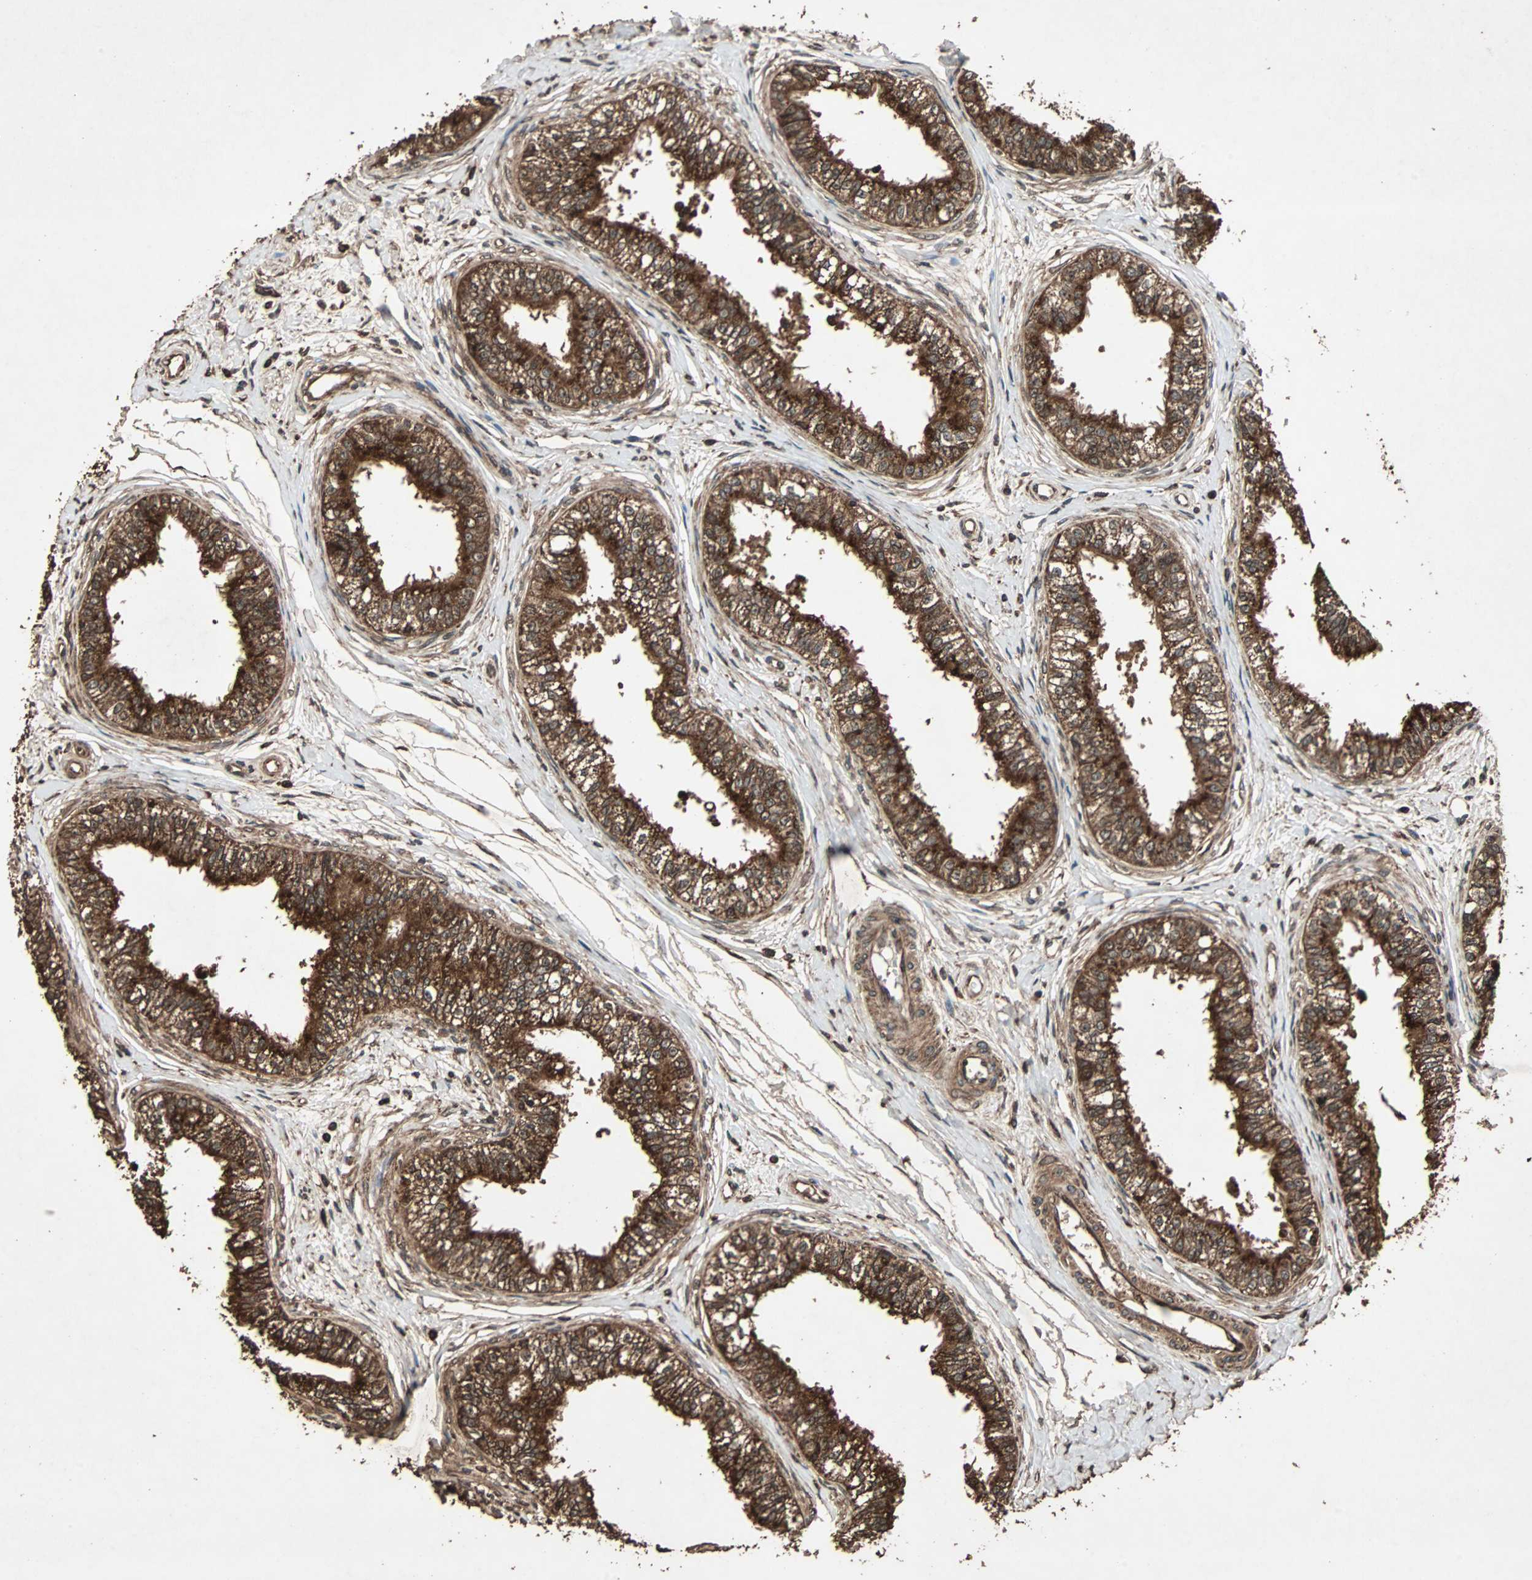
{"staining": {"intensity": "strong", "quantity": ">75%", "location": "cytoplasmic/membranous"}, "tissue": "epididymis", "cell_type": "Glandular cells", "image_type": "normal", "snomed": [{"axis": "morphology", "description": "Normal tissue, NOS"}, {"axis": "morphology", "description": "Adenocarcinoma, metastatic, NOS"}, {"axis": "topography", "description": "Testis"}, {"axis": "topography", "description": "Epididymis"}], "caption": "Glandular cells exhibit strong cytoplasmic/membranous expression in approximately >75% of cells in unremarkable epididymis. (Stains: DAB (3,3'-diaminobenzidine) in brown, nuclei in blue, Microscopy: brightfield microscopy at high magnification).", "gene": "LAMTOR5", "patient": {"sex": "male", "age": 26}}